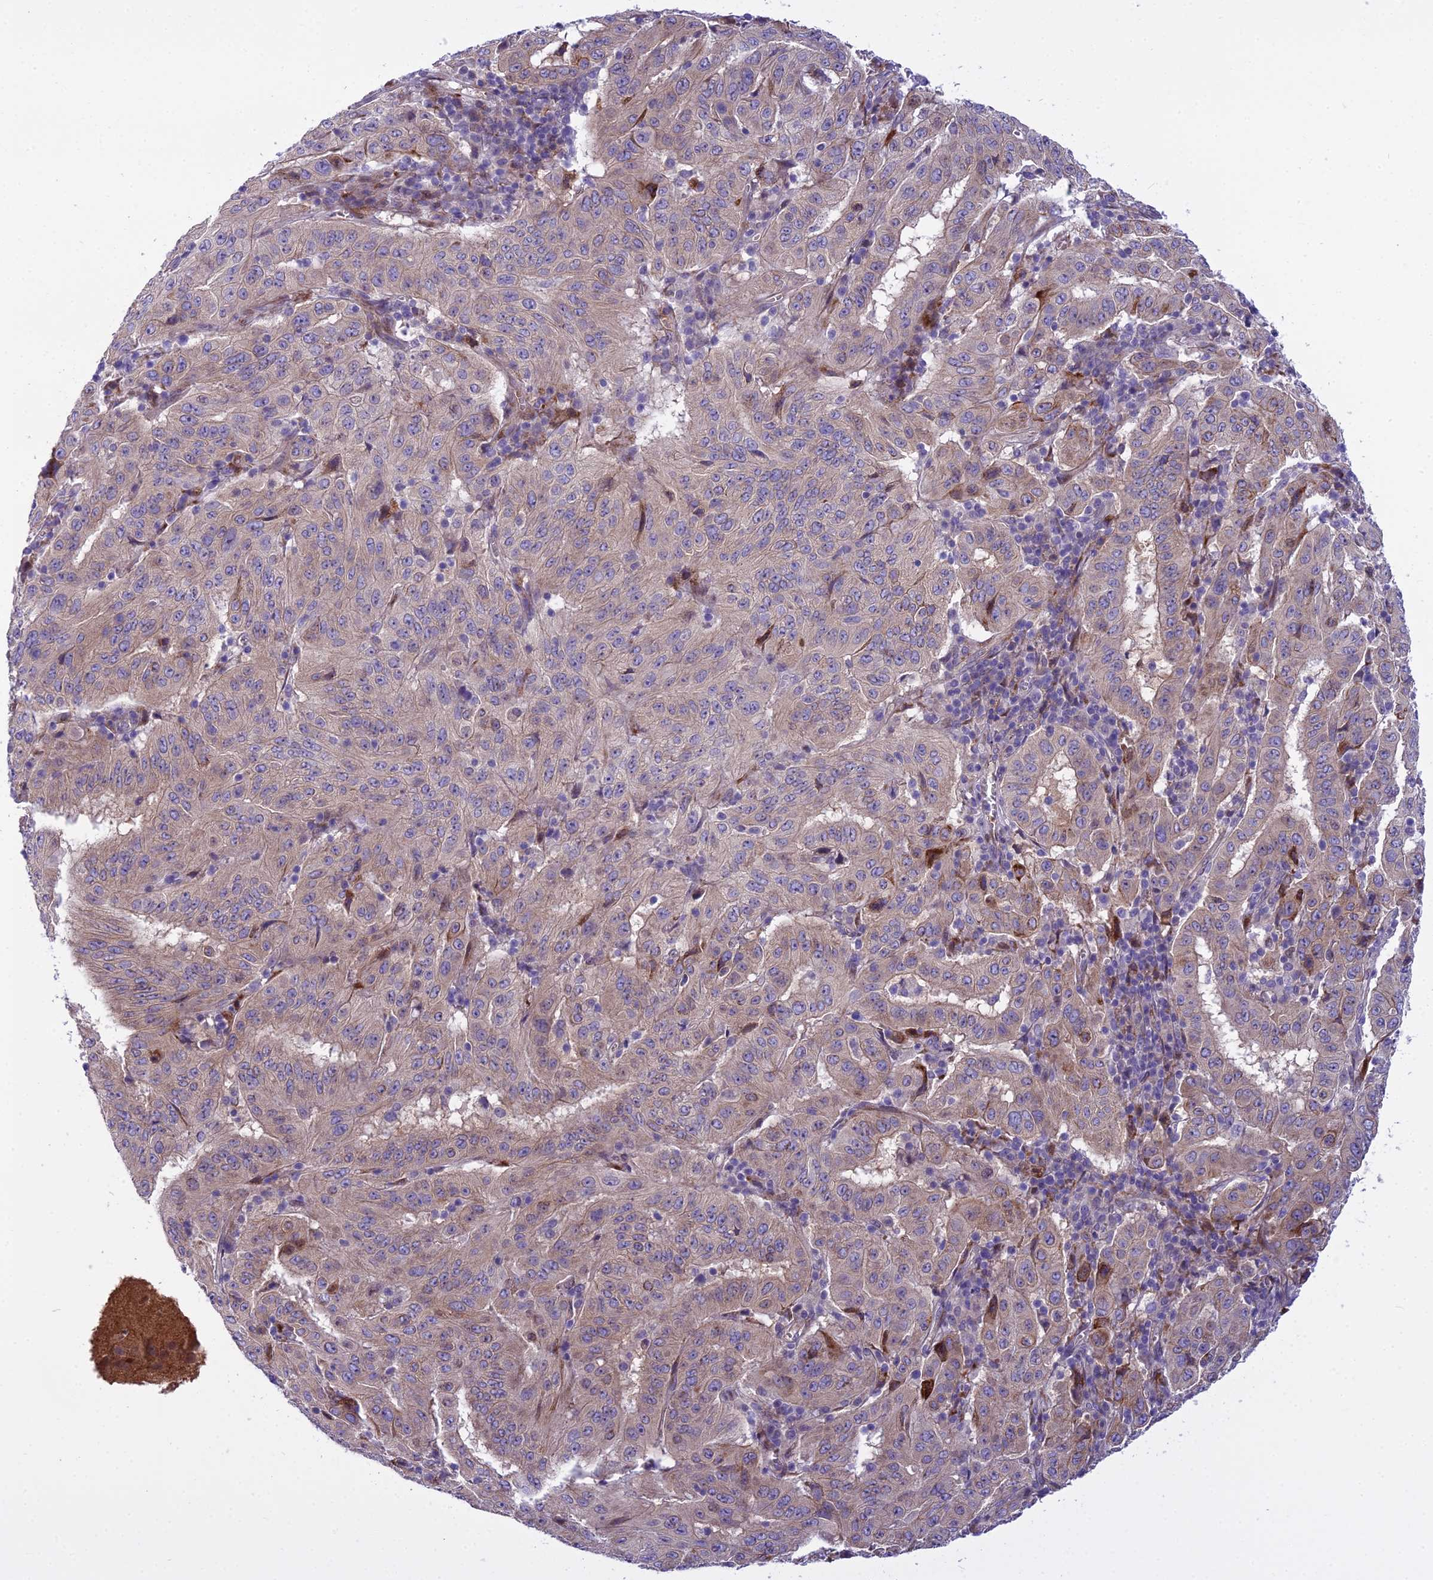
{"staining": {"intensity": "weak", "quantity": "25%-75%", "location": "cytoplasmic/membranous"}, "tissue": "pancreatic cancer", "cell_type": "Tumor cells", "image_type": "cancer", "snomed": [{"axis": "morphology", "description": "Adenocarcinoma, NOS"}, {"axis": "topography", "description": "Pancreas"}], "caption": "Immunohistochemistry of human pancreatic adenocarcinoma reveals low levels of weak cytoplasmic/membranous positivity in about 25%-75% of tumor cells. (Brightfield microscopy of DAB IHC at high magnification).", "gene": "PCDHB14", "patient": {"sex": "male", "age": 63}}